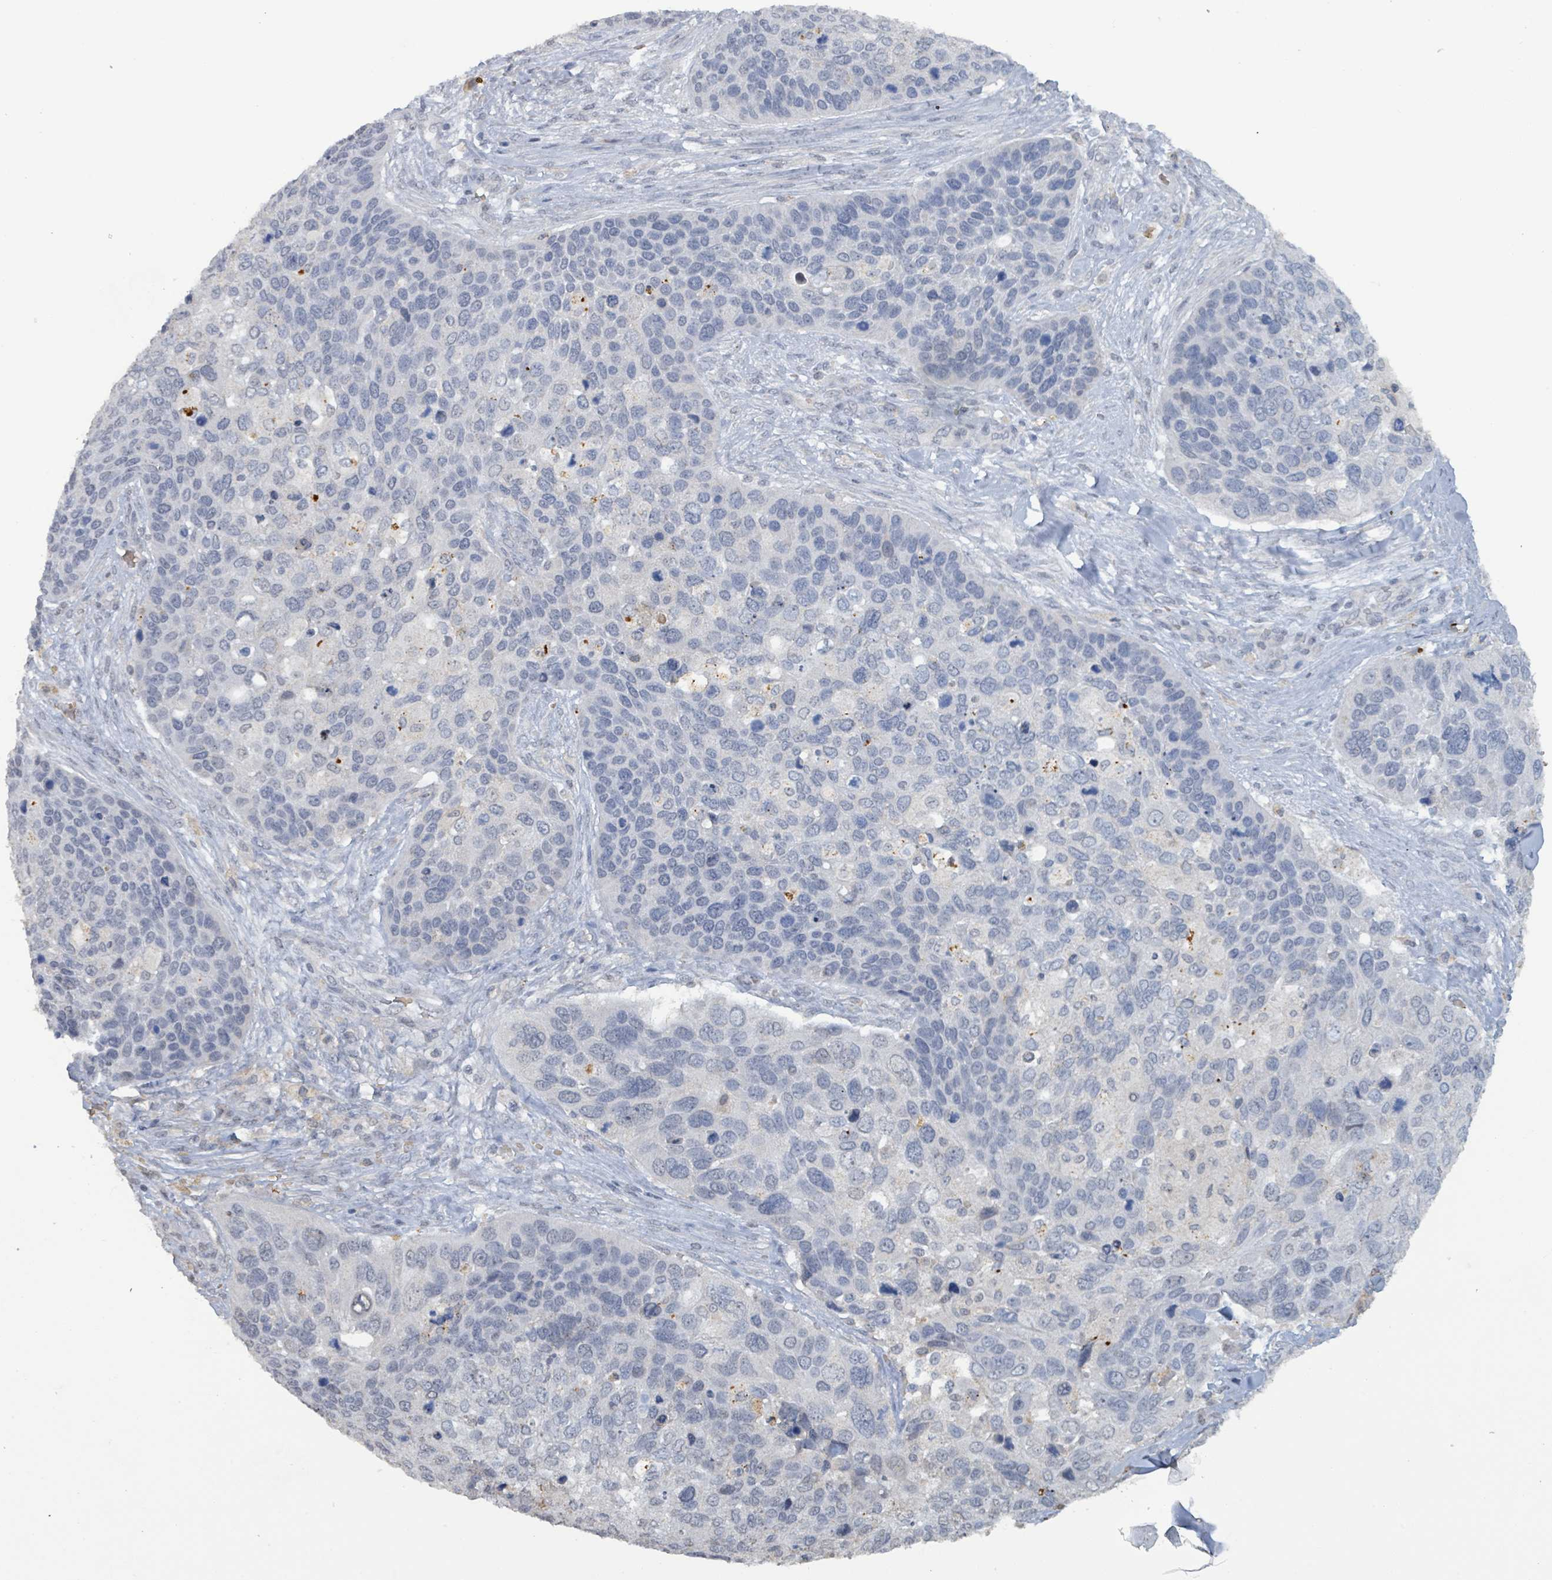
{"staining": {"intensity": "negative", "quantity": "none", "location": "none"}, "tissue": "skin cancer", "cell_type": "Tumor cells", "image_type": "cancer", "snomed": [{"axis": "morphology", "description": "Basal cell carcinoma"}, {"axis": "topography", "description": "Skin"}], "caption": "High magnification brightfield microscopy of skin cancer stained with DAB (brown) and counterstained with hematoxylin (blue): tumor cells show no significant positivity.", "gene": "SEBOX", "patient": {"sex": "female", "age": 74}}